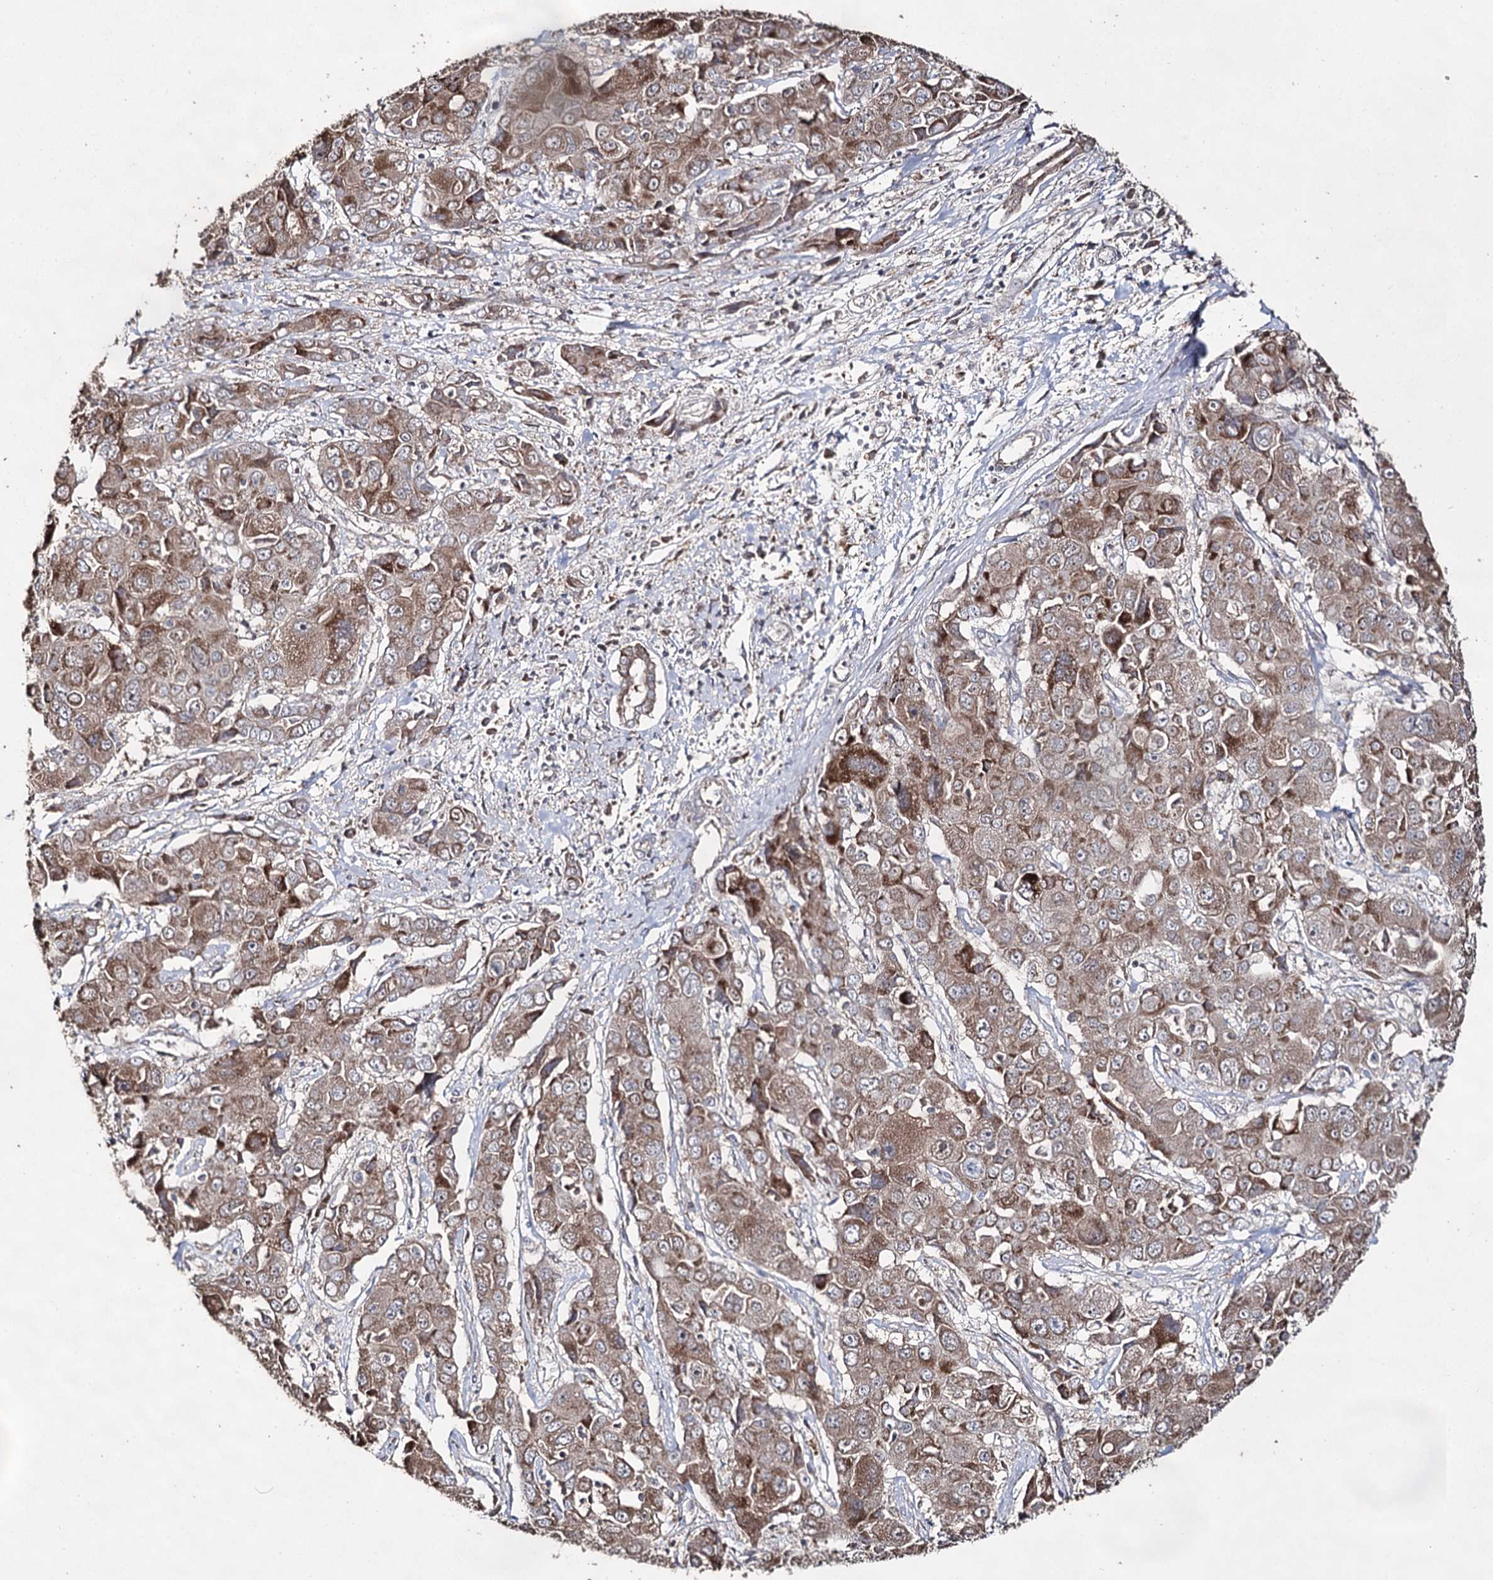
{"staining": {"intensity": "moderate", "quantity": ">75%", "location": "cytoplasmic/membranous"}, "tissue": "liver cancer", "cell_type": "Tumor cells", "image_type": "cancer", "snomed": [{"axis": "morphology", "description": "Cholangiocarcinoma"}, {"axis": "topography", "description": "Liver"}], "caption": "The histopathology image shows staining of cholangiocarcinoma (liver), revealing moderate cytoplasmic/membranous protein positivity (brown color) within tumor cells.", "gene": "ACTR6", "patient": {"sex": "male", "age": 67}}